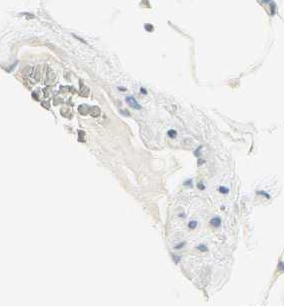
{"staining": {"intensity": "negative", "quantity": "none", "location": "none"}, "tissue": "adipose tissue", "cell_type": "Adipocytes", "image_type": "normal", "snomed": [{"axis": "morphology", "description": "Normal tissue, NOS"}, {"axis": "topography", "description": "Peripheral nerve tissue"}], "caption": "Immunohistochemistry (IHC) image of unremarkable adipose tissue stained for a protein (brown), which exhibits no staining in adipocytes. The staining was performed using DAB (3,3'-diaminobenzidine) to visualize the protein expression in brown, while the nuclei were stained in blue with hematoxylin (Magnification: 20x).", "gene": "GALNT5", "patient": {"sex": "male", "age": 70}}